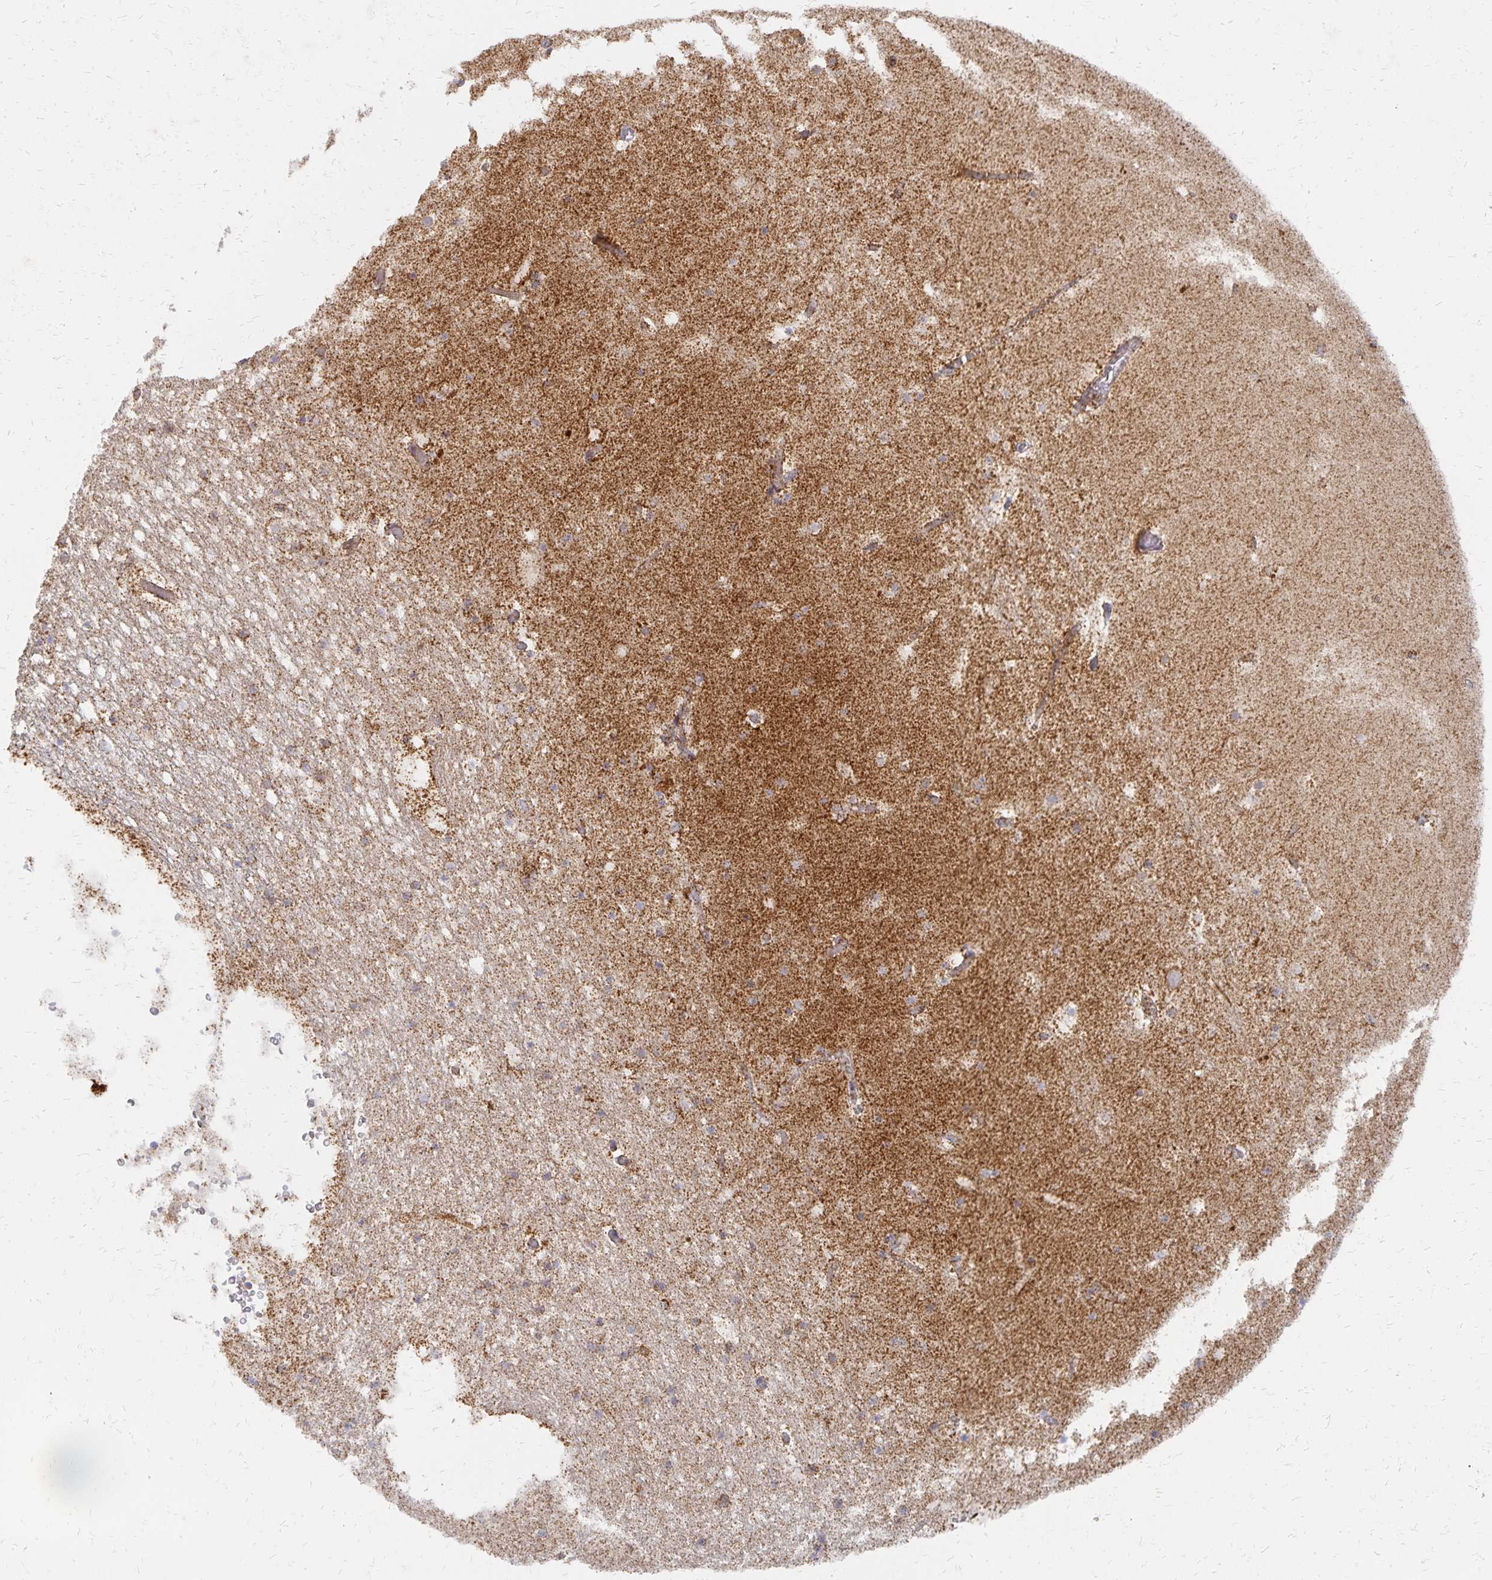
{"staining": {"intensity": "strong", "quantity": "<25%", "location": "cytoplasmic/membranous"}, "tissue": "hippocampus", "cell_type": "Glial cells", "image_type": "normal", "snomed": [{"axis": "morphology", "description": "Normal tissue, NOS"}, {"axis": "topography", "description": "Hippocampus"}], "caption": "Protein expression analysis of normal human hippocampus reveals strong cytoplasmic/membranous expression in approximately <25% of glial cells.", "gene": "STOML2", "patient": {"sex": "female", "age": 52}}